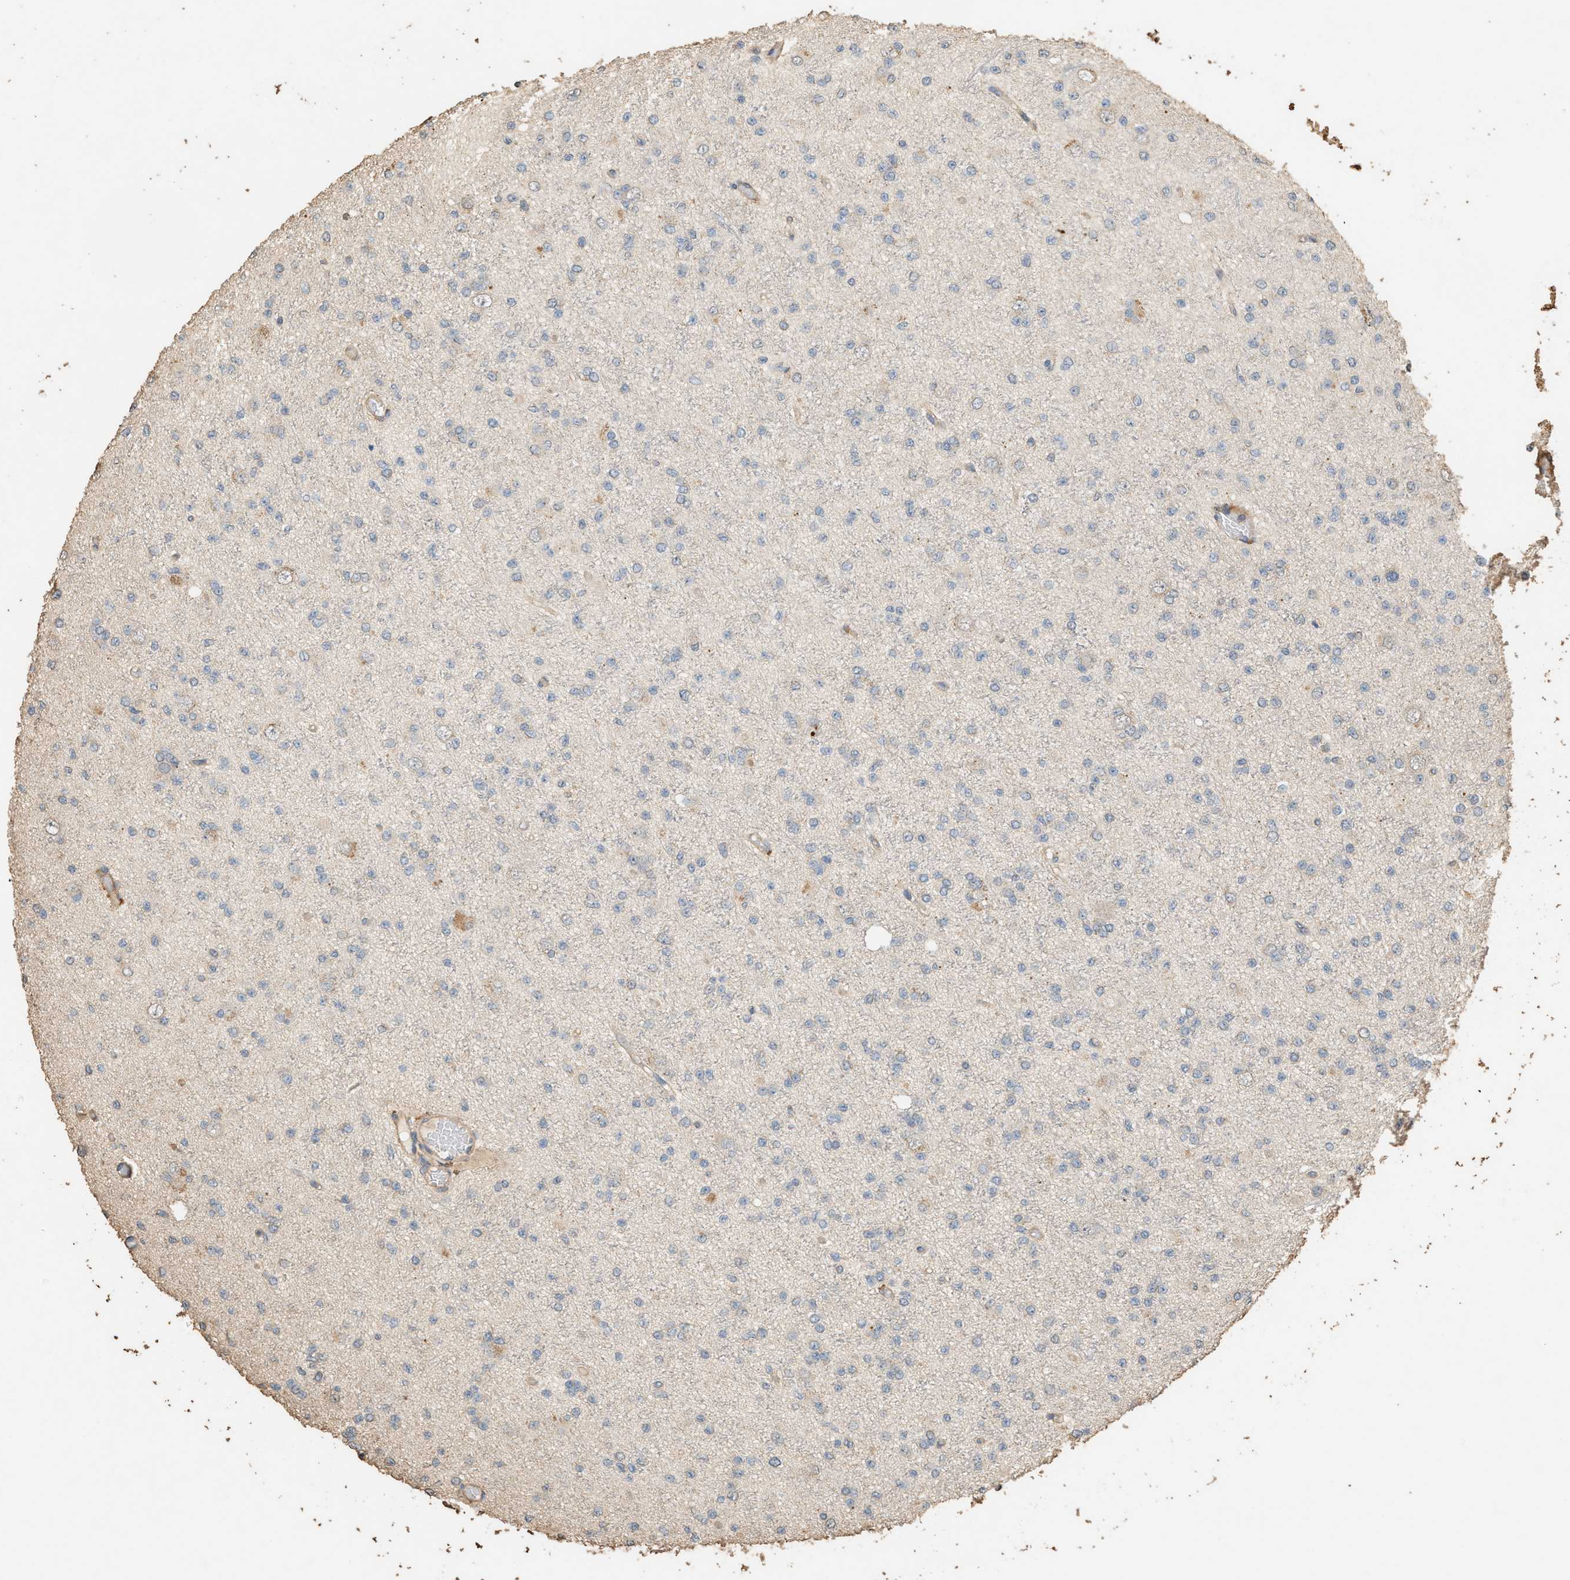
{"staining": {"intensity": "negative", "quantity": "none", "location": "none"}, "tissue": "glioma", "cell_type": "Tumor cells", "image_type": "cancer", "snomed": [{"axis": "morphology", "description": "Glioma, malignant, Low grade"}, {"axis": "topography", "description": "Brain"}], "caption": "Immunohistochemical staining of glioma displays no significant staining in tumor cells.", "gene": "DCAF7", "patient": {"sex": "female", "age": 22}}